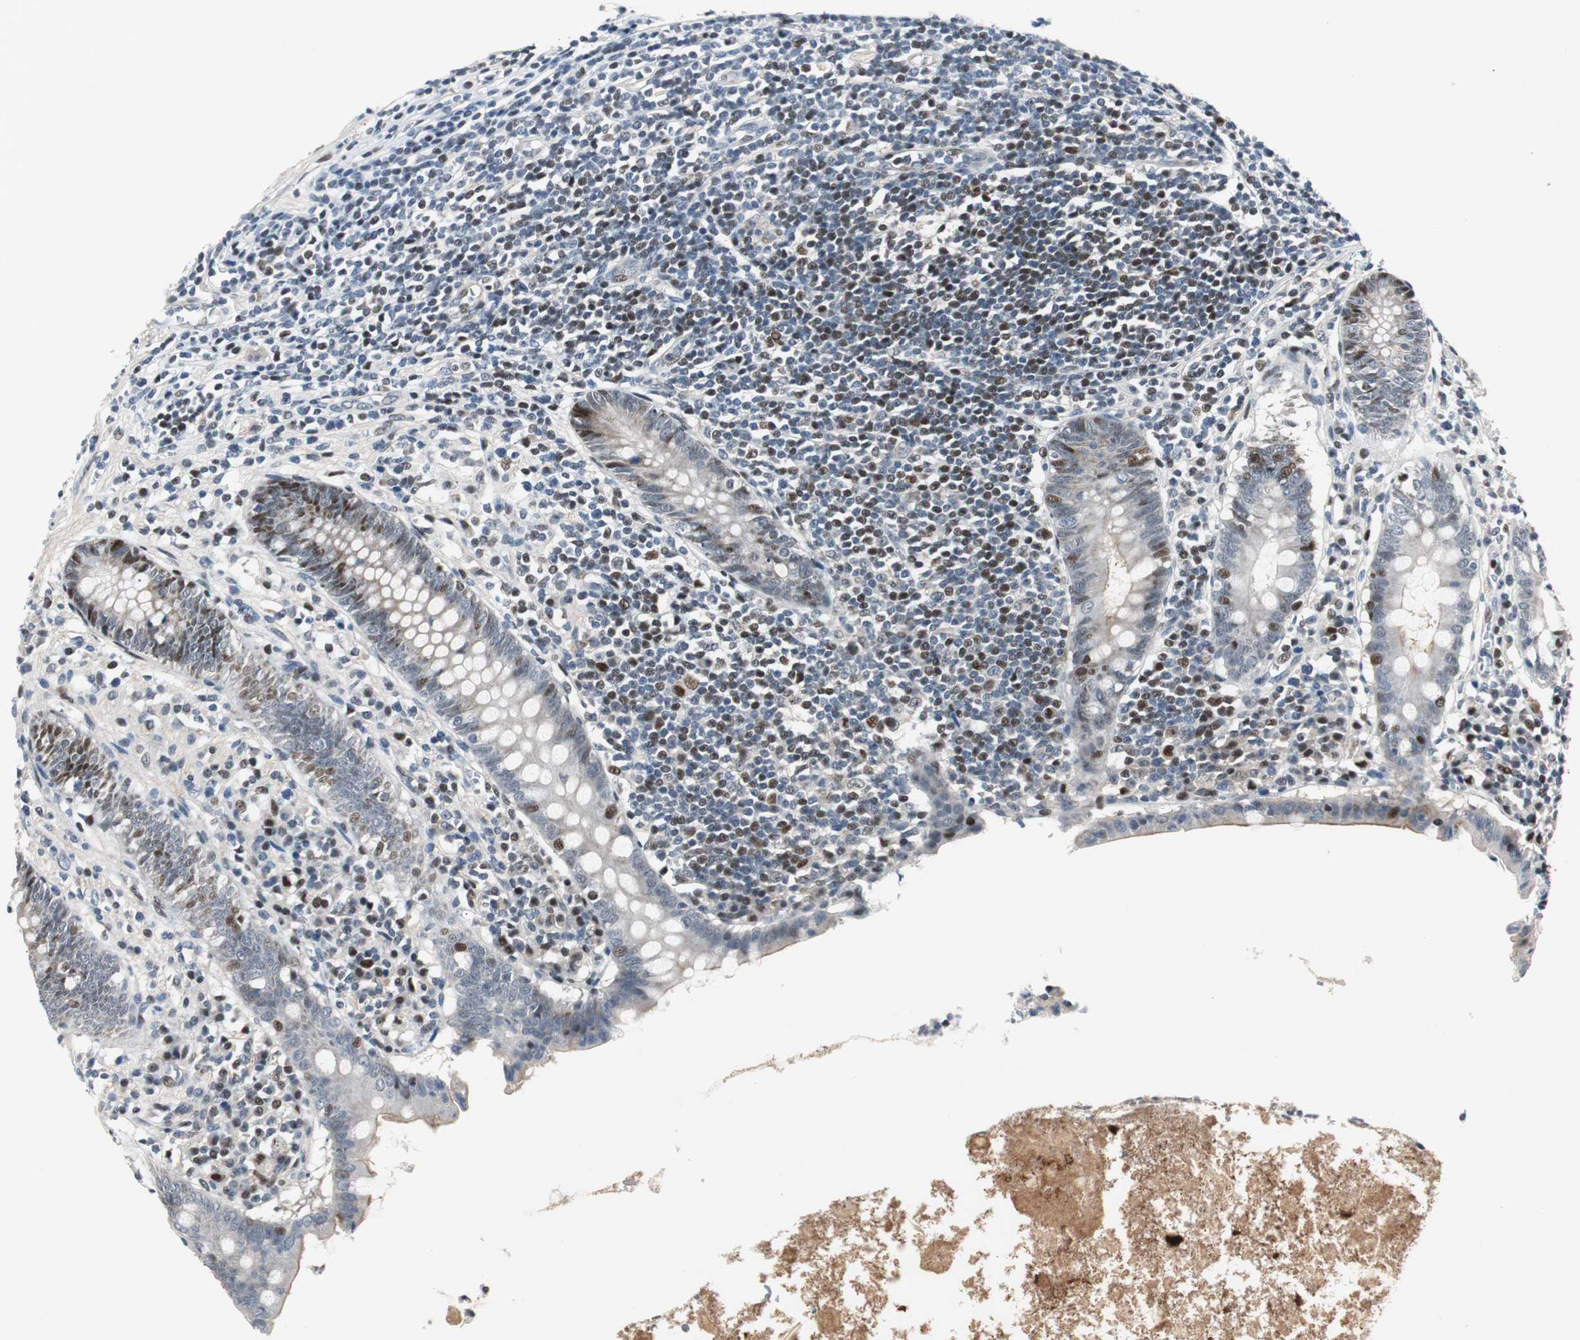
{"staining": {"intensity": "moderate", "quantity": "<25%", "location": "nuclear"}, "tissue": "appendix", "cell_type": "Glandular cells", "image_type": "normal", "snomed": [{"axis": "morphology", "description": "Normal tissue, NOS"}, {"axis": "topography", "description": "Appendix"}], "caption": "A low amount of moderate nuclear staining is identified in approximately <25% of glandular cells in unremarkable appendix.", "gene": "RAD1", "patient": {"sex": "female", "age": 50}}